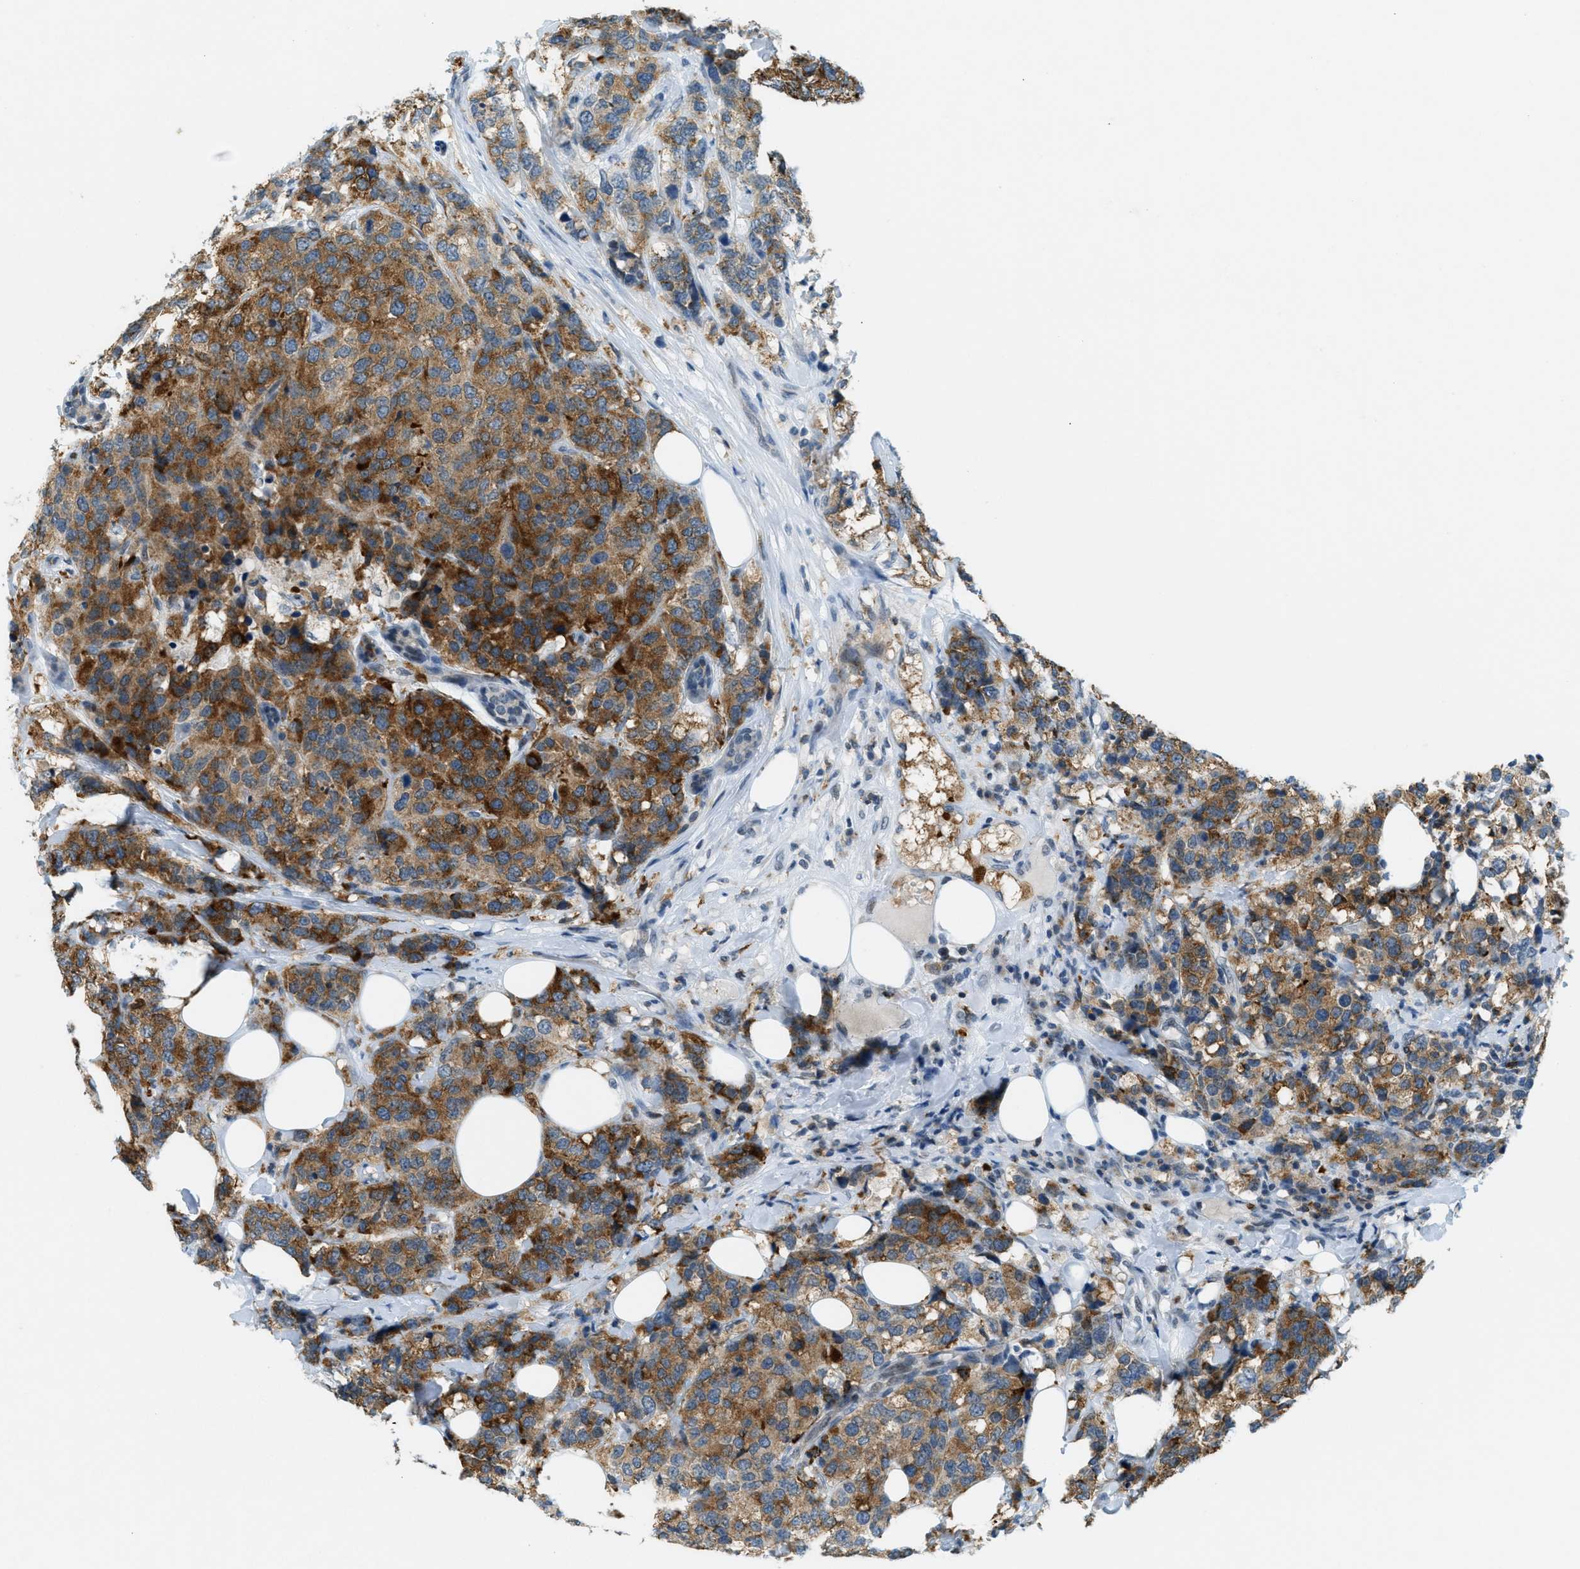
{"staining": {"intensity": "strong", "quantity": ">75%", "location": "cytoplasmic/membranous"}, "tissue": "breast cancer", "cell_type": "Tumor cells", "image_type": "cancer", "snomed": [{"axis": "morphology", "description": "Lobular carcinoma"}, {"axis": "topography", "description": "Breast"}], "caption": "The immunohistochemical stain shows strong cytoplasmic/membranous positivity in tumor cells of breast cancer tissue.", "gene": "FYN", "patient": {"sex": "female", "age": 59}}